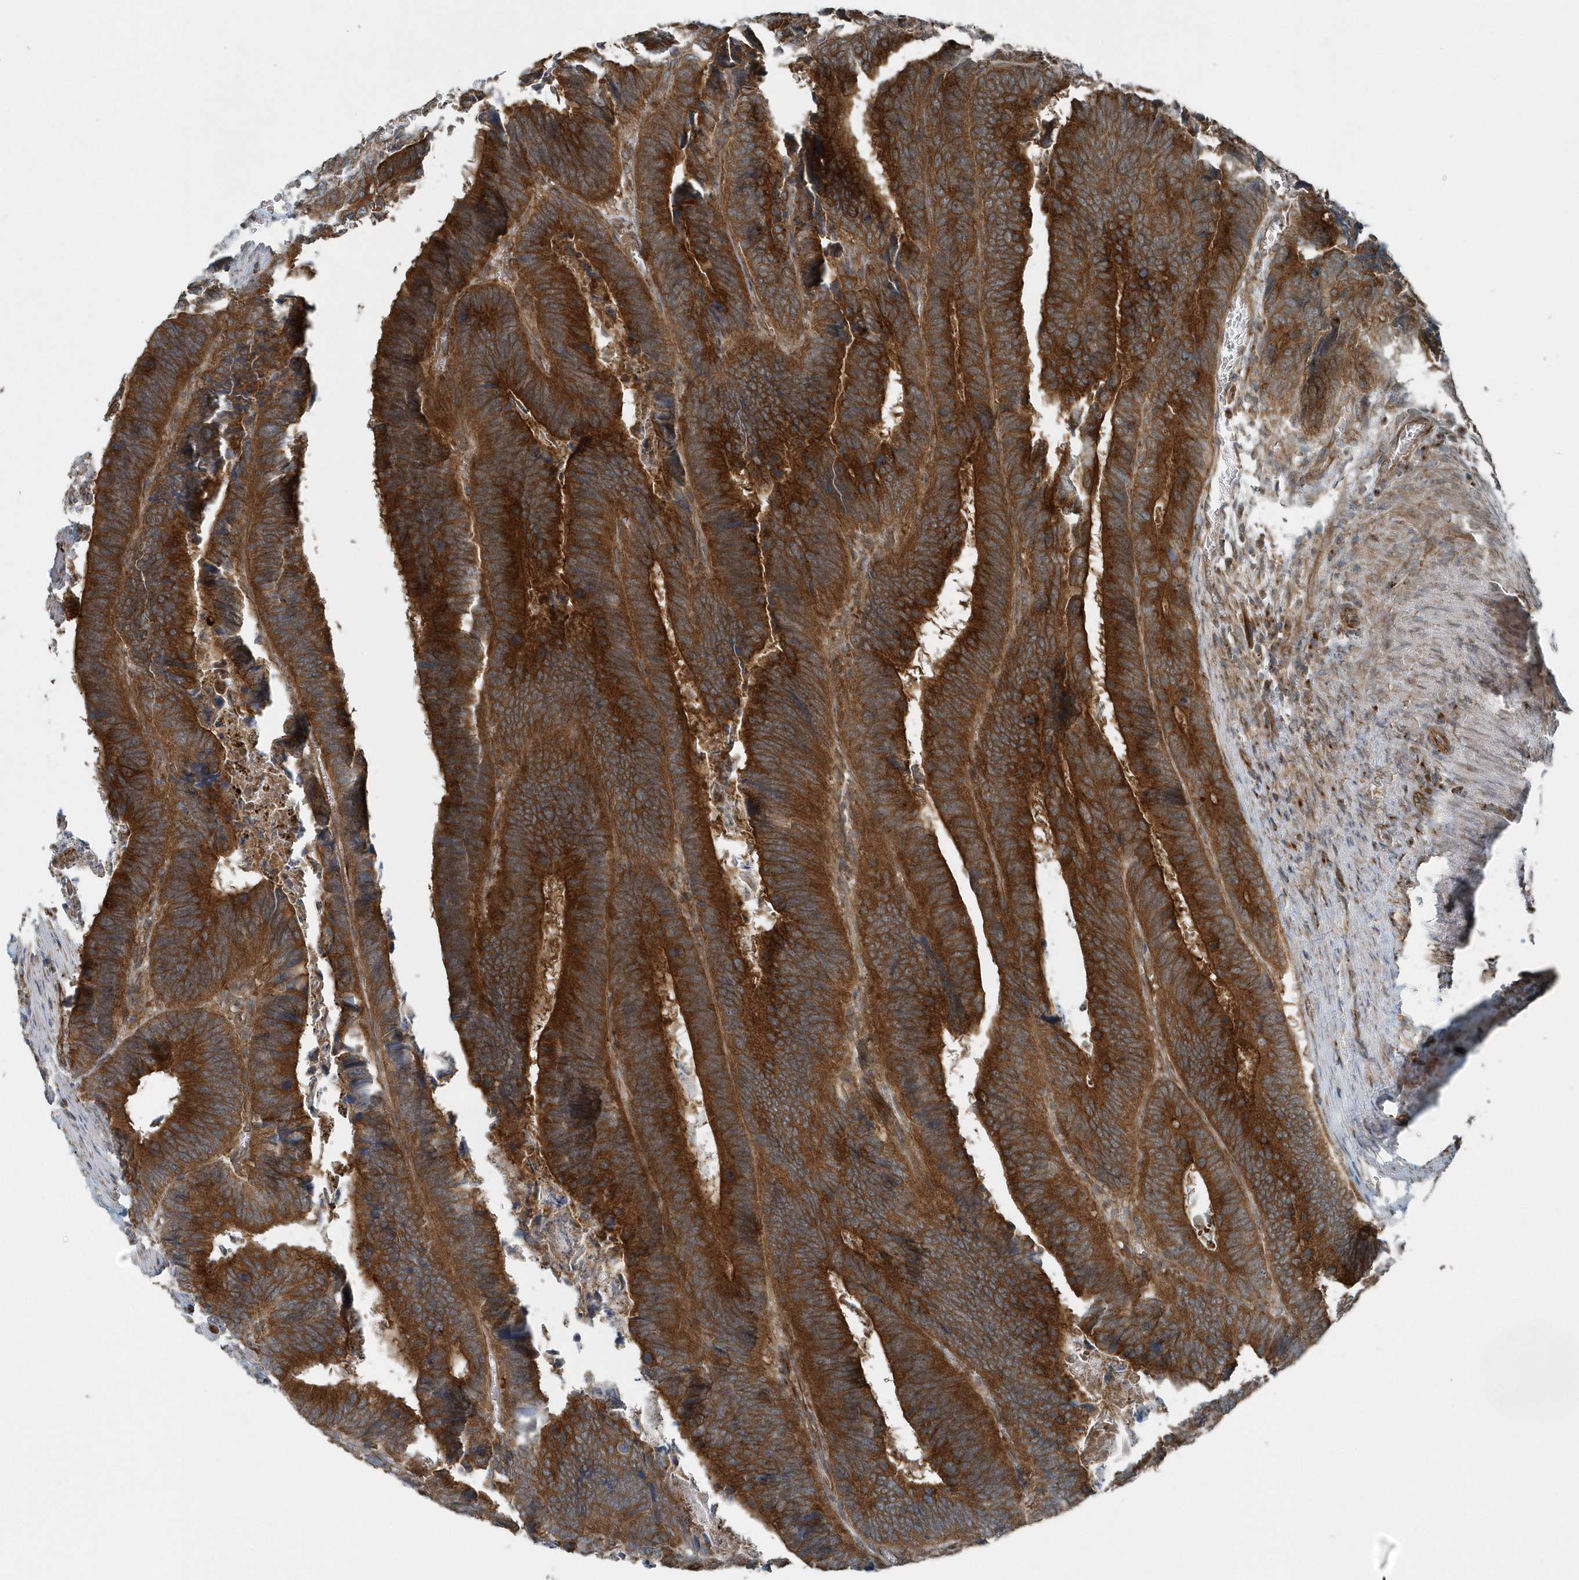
{"staining": {"intensity": "strong", "quantity": ">75%", "location": "cytoplasmic/membranous"}, "tissue": "colorectal cancer", "cell_type": "Tumor cells", "image_type": "cancer", "snomed": [{"axis": "morphology", "description": "Adenocarcinoma, NOS"}, {"axis": "topography", "description": "Colon"}], "caption": "Protein analysis of adenocarcinoma (colorectal) tissue displays strong cytoplasmic/membranous staining in about >75% of tumor cells.", "gene": "GCC2", "patient": {"sex": "male", "age": 72}}